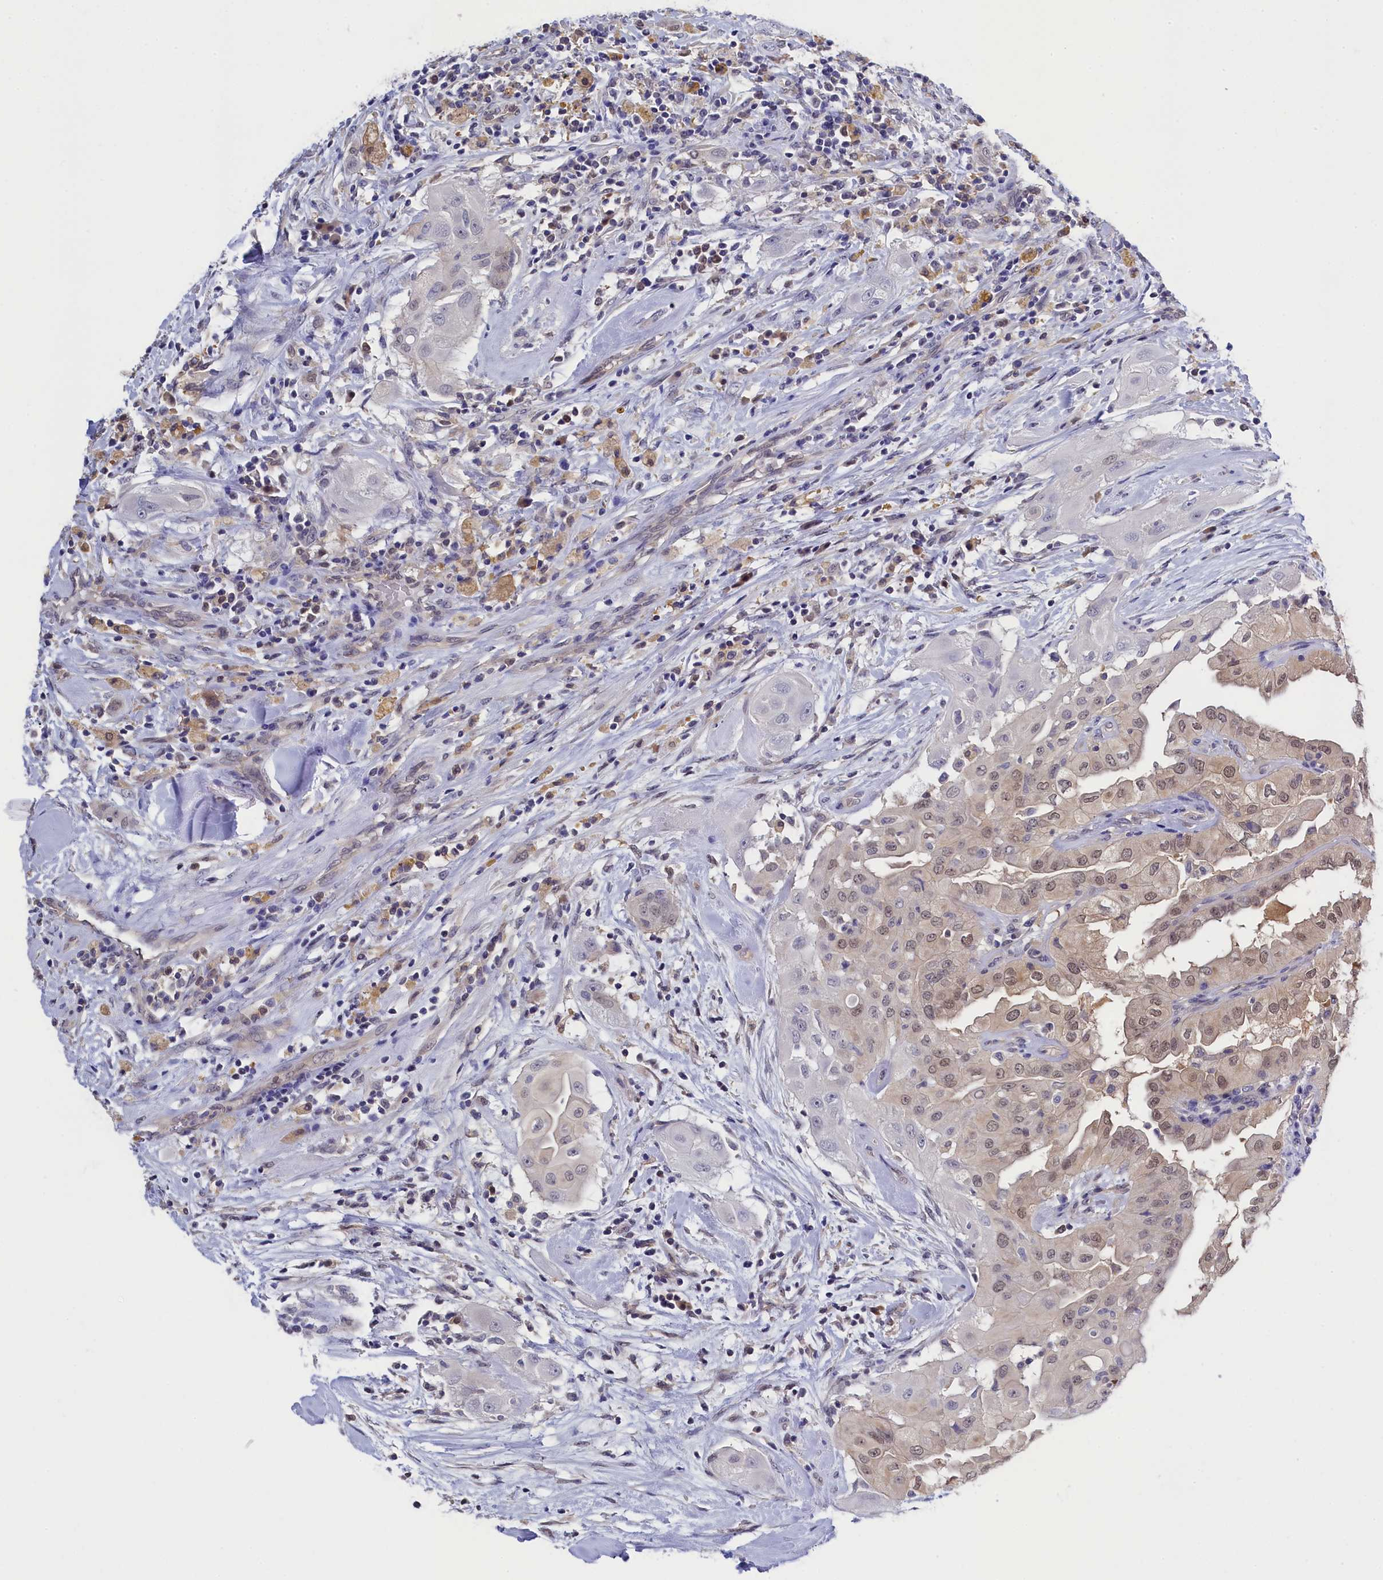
{"staining": {"intensity": "weak", "quantity": "<25%", "location": "nuclear"}, "tissue": "thyroid cancer", "cell_type": "Tumor cells", "image_type": "cancer", "snomed": [{"axis": "morphology", "description": "Papillary adenocarcinoma, NOS"}, {"axis": "topography", "description": "Thyroid gland"}], "caption": "DAB immunohistochemical staining of papillary adenocarcinoma (thyroid) demonstrates no significant expression in tumor cells. The staining was performed using DAB (3,3'-diaminobenzidine) to visualize the protein expression in brown, while the nuclei were stained in blue with hematoxylin (Magnification: 20x).", "gene": "C11orf54", "patient": {"sex": "female", "age": 59}}